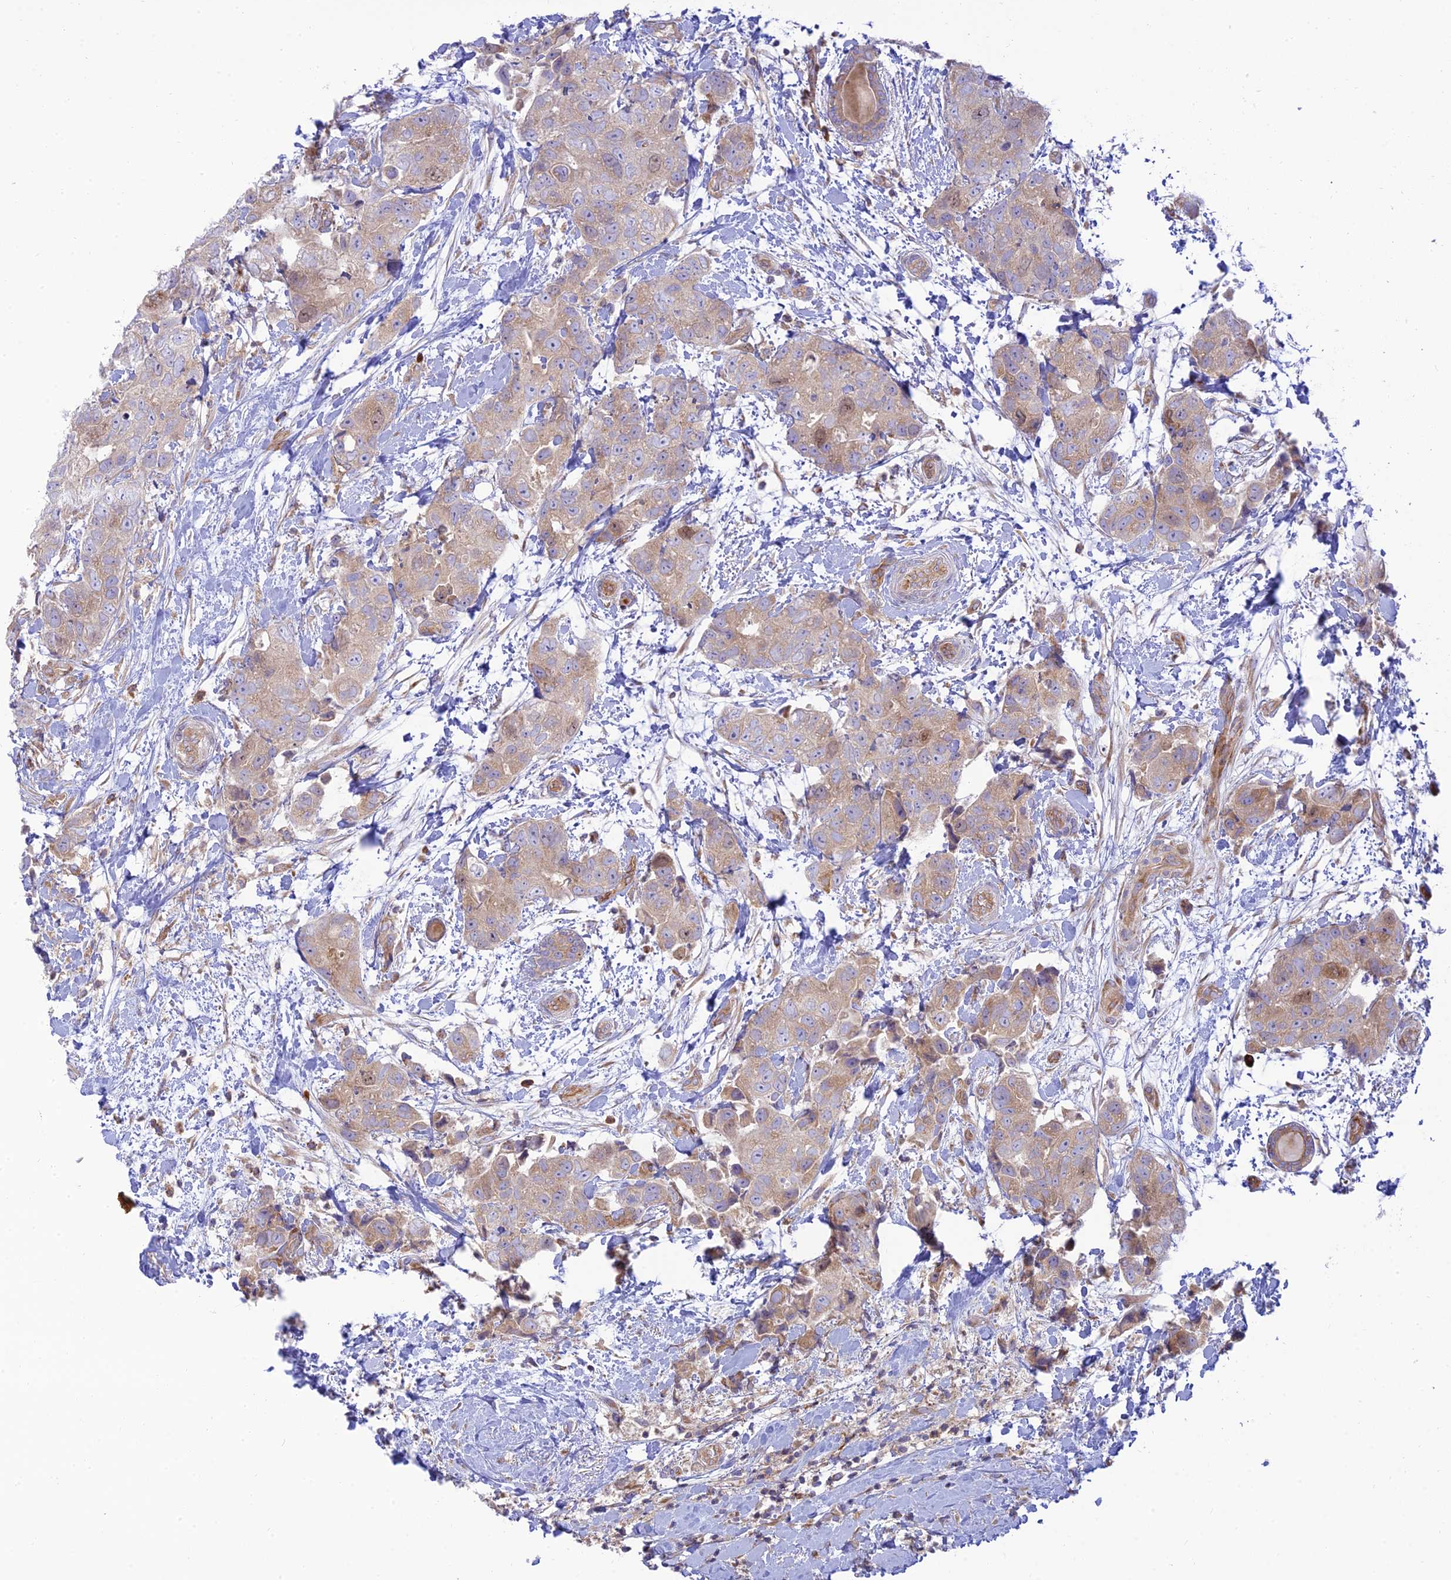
{"staining": {"intensity": "moderate", "quantity": "<25%", "location": "nuclear"}, "tissue": "breast cancer", "cell_type": "Tumor cells", "image_type": "cancer", "snomed": [{"axis": "morphology", "description": "Duct carcinoma"}, {"axis": "topography", "description": "Breast"}], "caption": "This is an image of immunohistochemistry (IHC) staining of breast intraductal carcinoma, which shows moderate expression in the nuclear of tumor cells.", "gene": "PIMREG", "patient": {"sex": "female", "age": 62}}